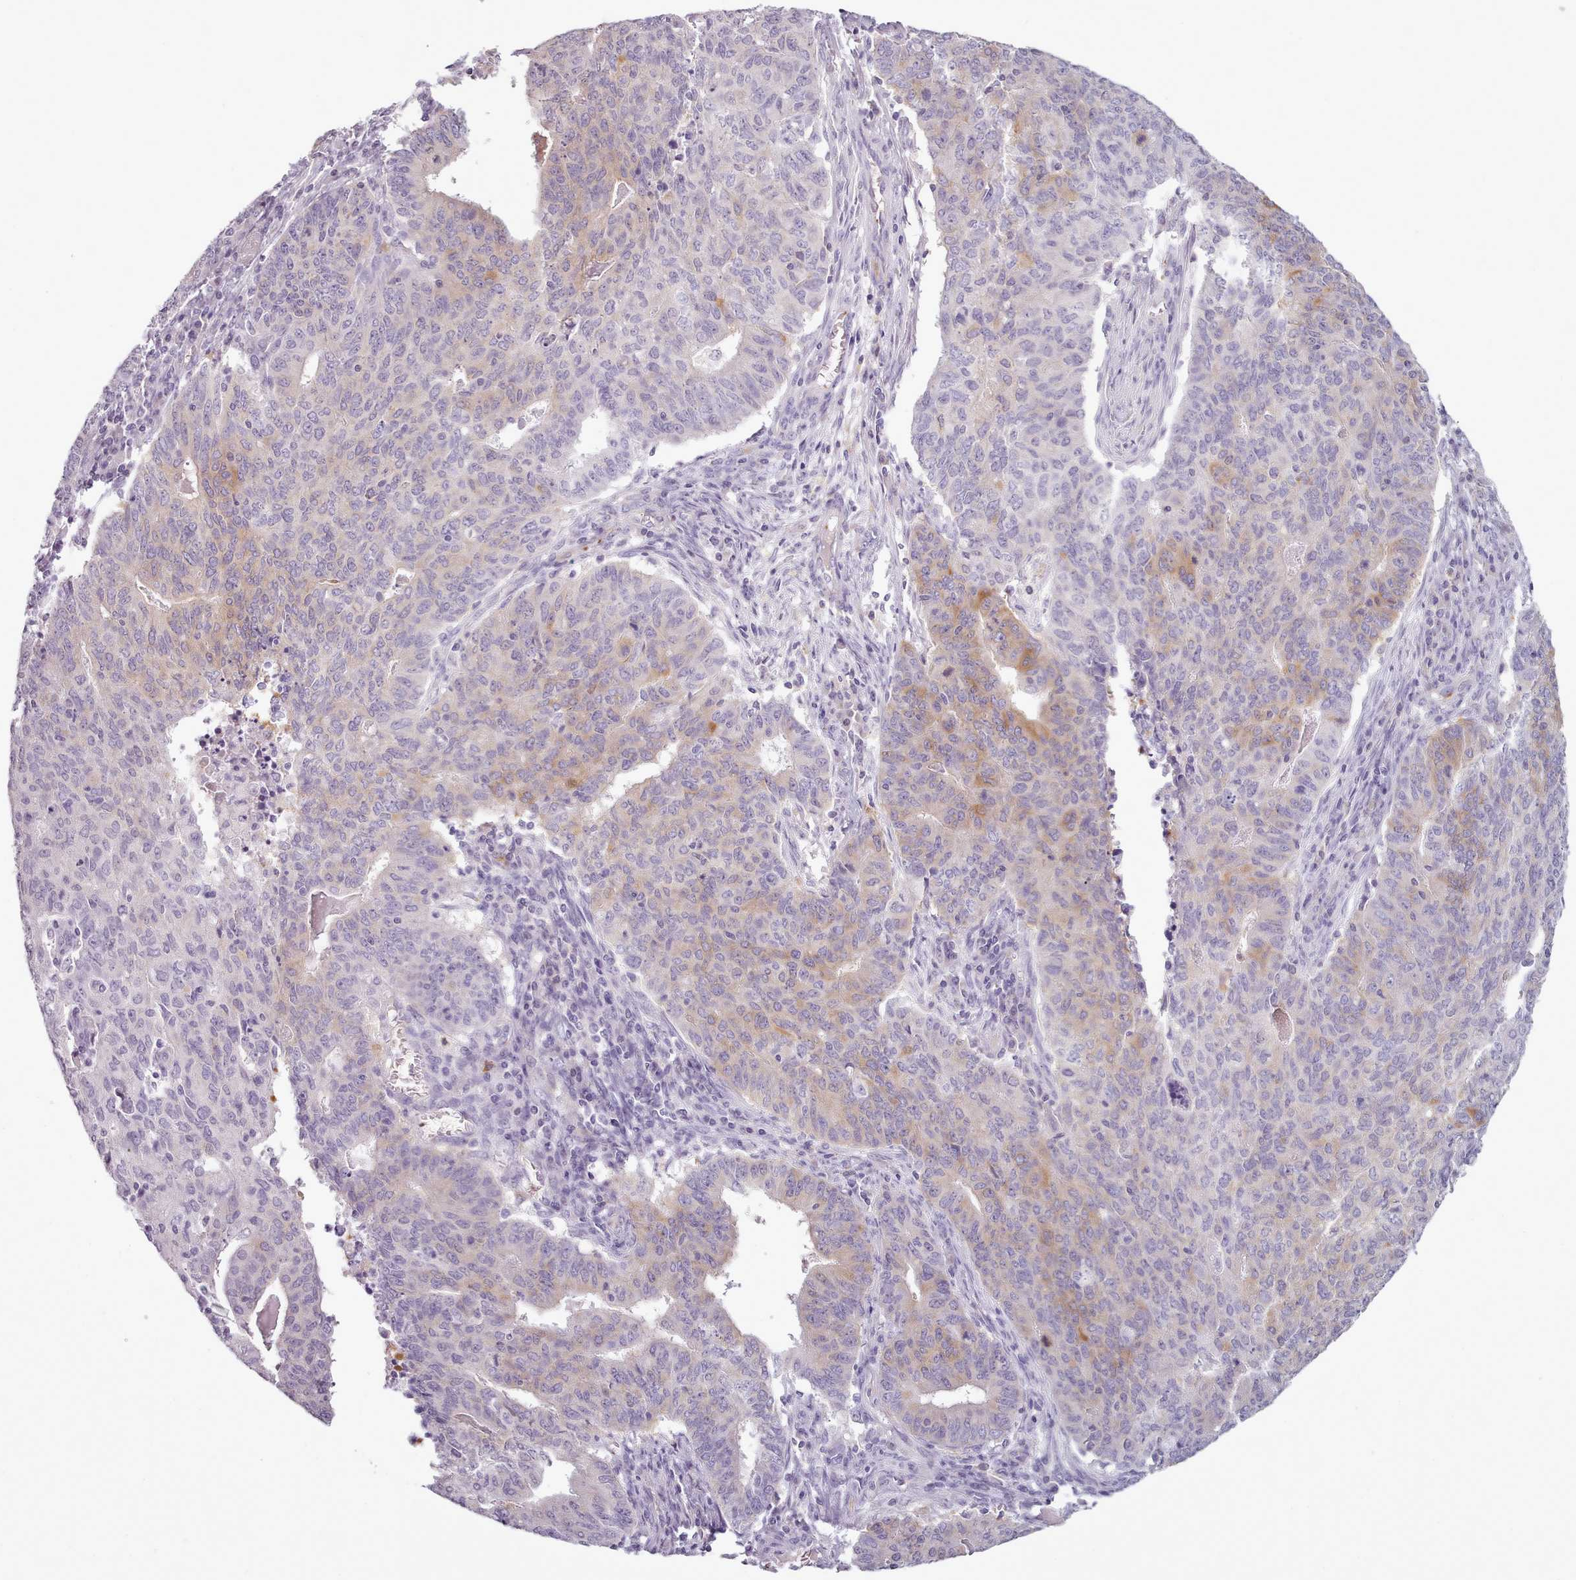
{"staining": {"intensity": "moderate", "quantity": "<25%", "location": "cytoplasmic/membranous"}, "tissue": "endometrial cancer", "cell_type": "Tumor cells", "image_type": "cancer", "snomed": [{"axis": "morphology", "description": "Adenocarcinoma, NOS"}, {"axis": "topography", "description": "Endometrium"}], "caption": "An image of endometrial adenocarcinoma stained for a protein exhibits moderate cytoplasmic/membranous brown staining in tumor cells.", "gene": "NDST2", "patient": {"sex": "female", "age": 59}}